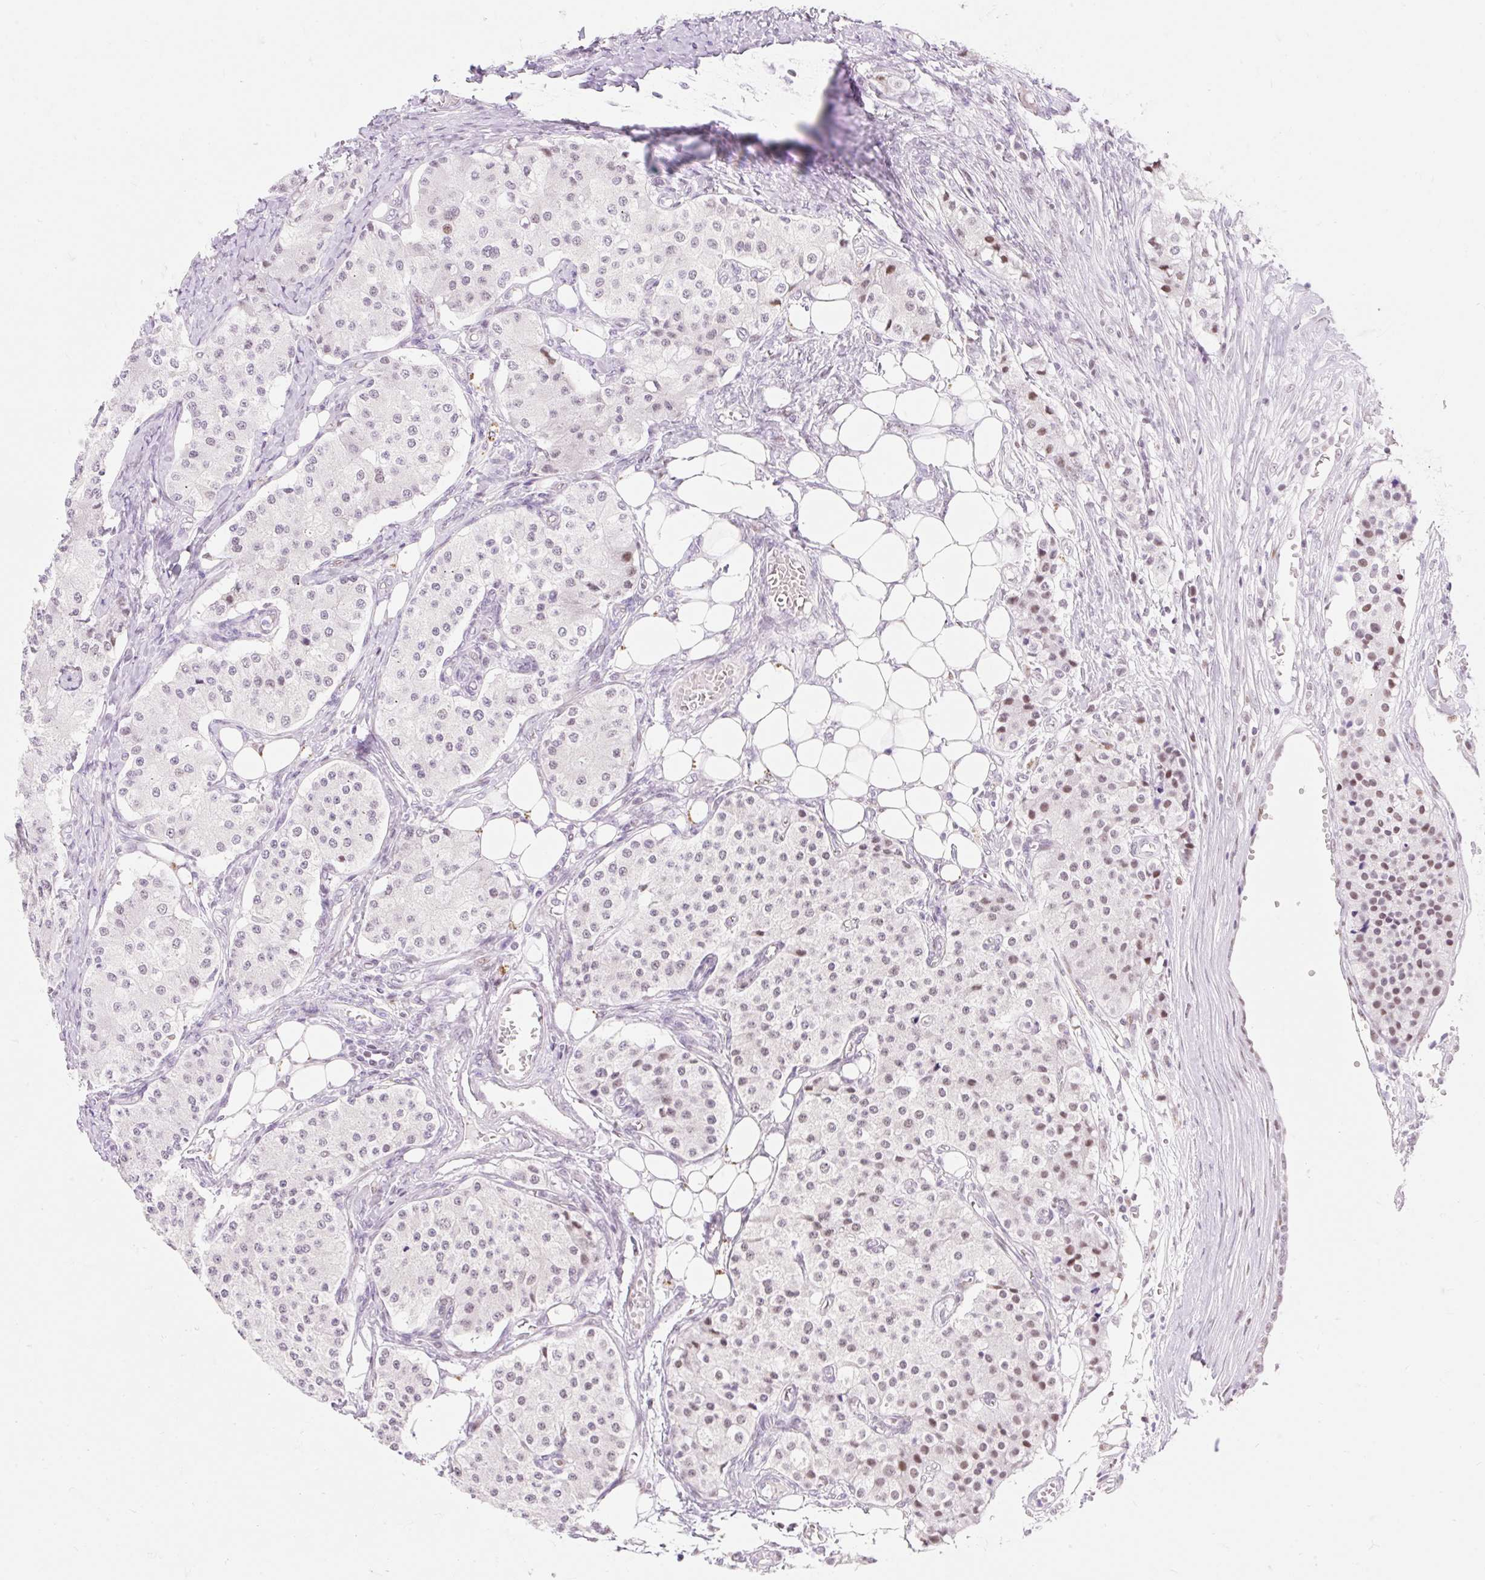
{"staining": {"intensity": "moderate", "quantity": "25%-75%", "location": "nuclear"}, "tissue": "carcinoid", "cell_type": "Tumor cells", "image_type": "cancer", "snomed": [{"axis": "morphology", "description": "Carcinoid, malignant, NOS"}, {"axis": "topography", "description": "Colon"}], "caption": "About 25%-75% of tumor cells in carcinoid reveal moderate nuclear protein positivity as visualized by brown immunohistochemical staining.", "gene": "H2BW1", "patient": {"sex": "female", "age": 52}}